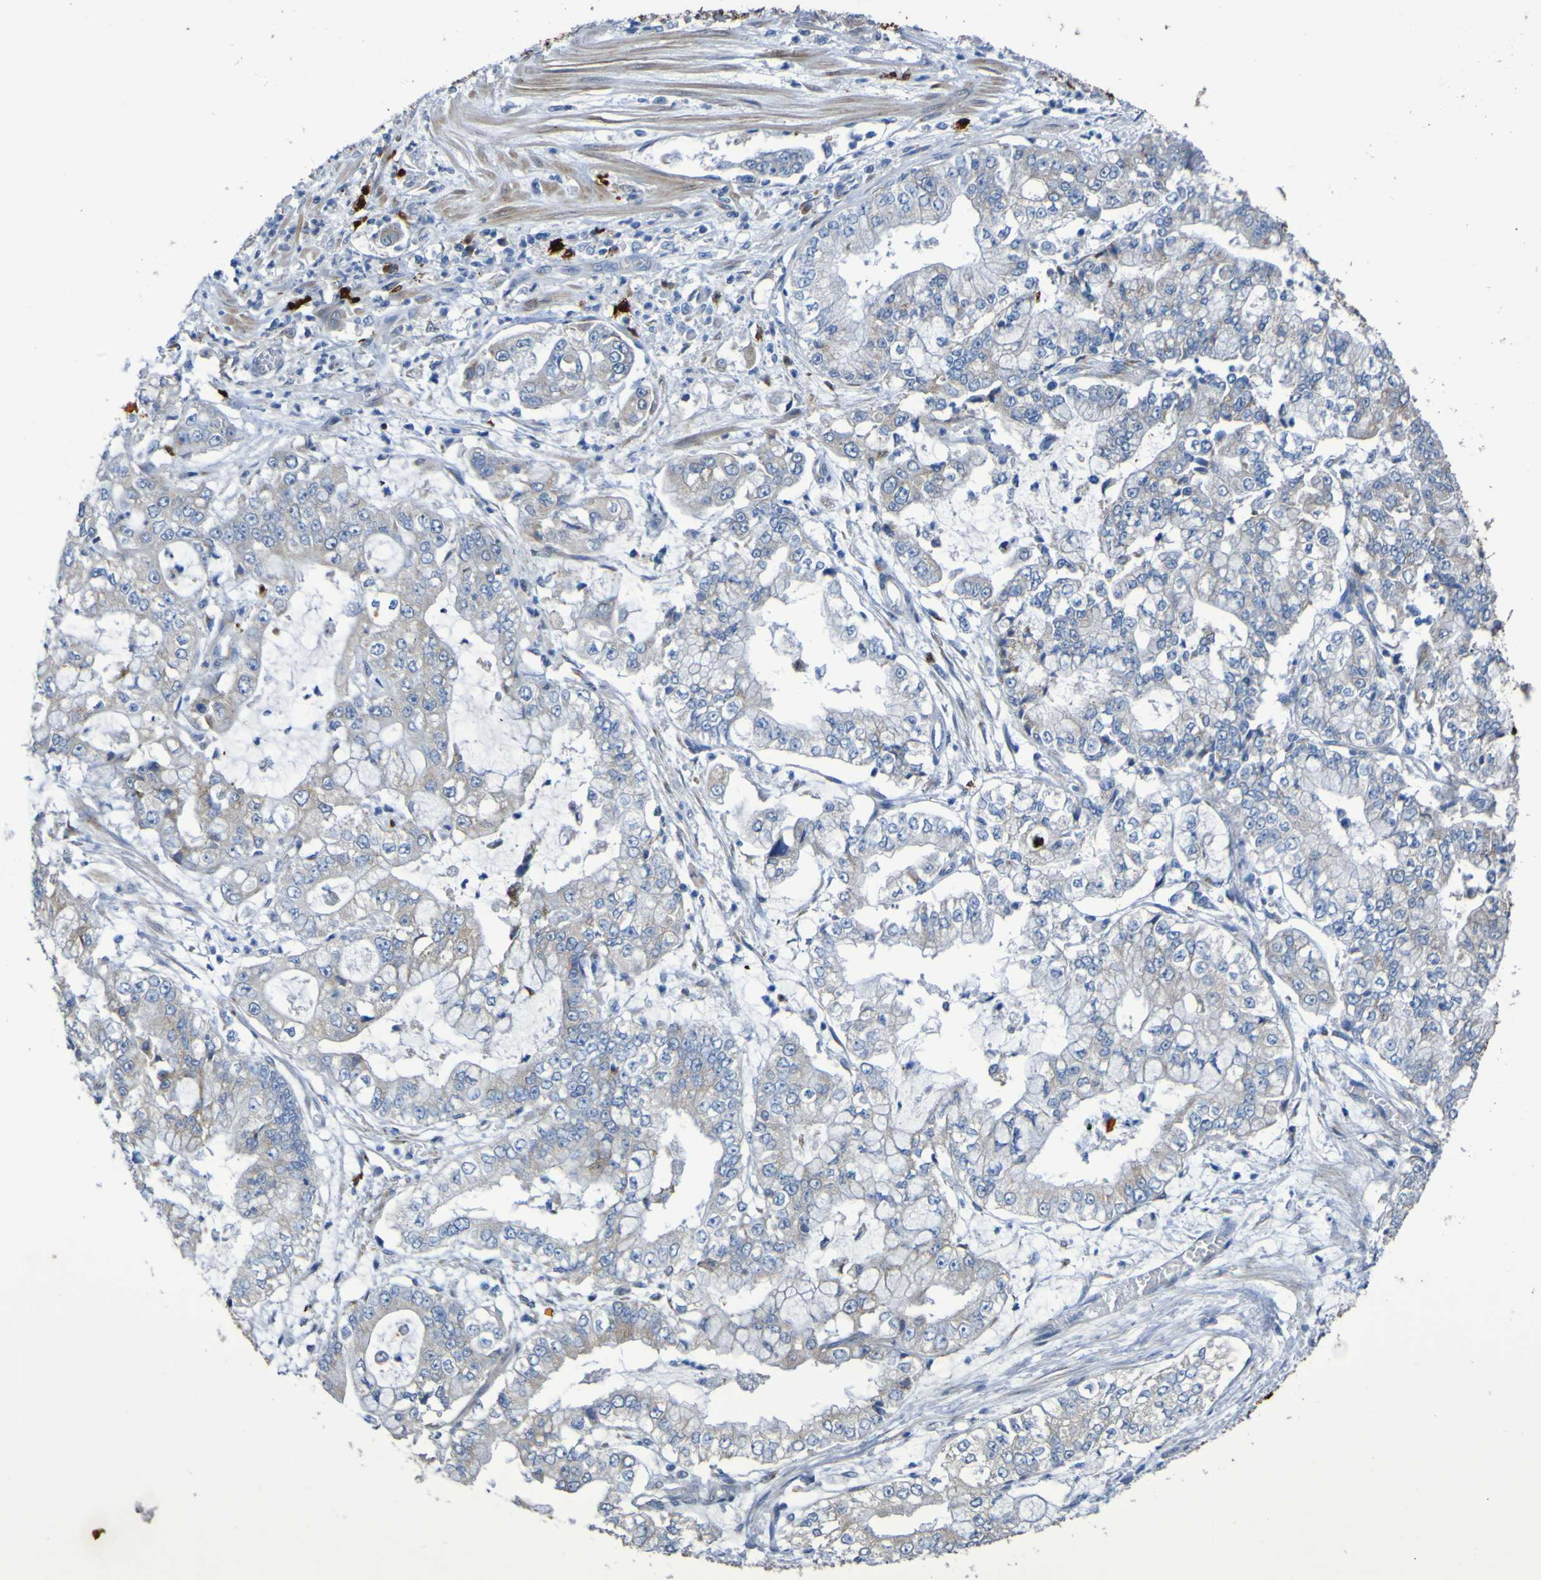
{"staining": {"intensity": "weak", "quantity": "25%-75%", "location": "cytoplasmic/membranous"}, "tissue": "stomach cancer", "cell_type": "Tumor cells", "image_type": "cancer", "snomed": [{"axis": "morphology", "description": "Adenocarcinoma, NOS"}, {"axis": "topography", "description": "Stomach"}], "caption": "Stomach cancer stained with a brown dye demonstrates weak cytoplasmic/membranous positive positivity in approximately 25%-75% of tumor cells.", "gene": "C11orf24", "patient": {"sex": "male", "age": 76}}